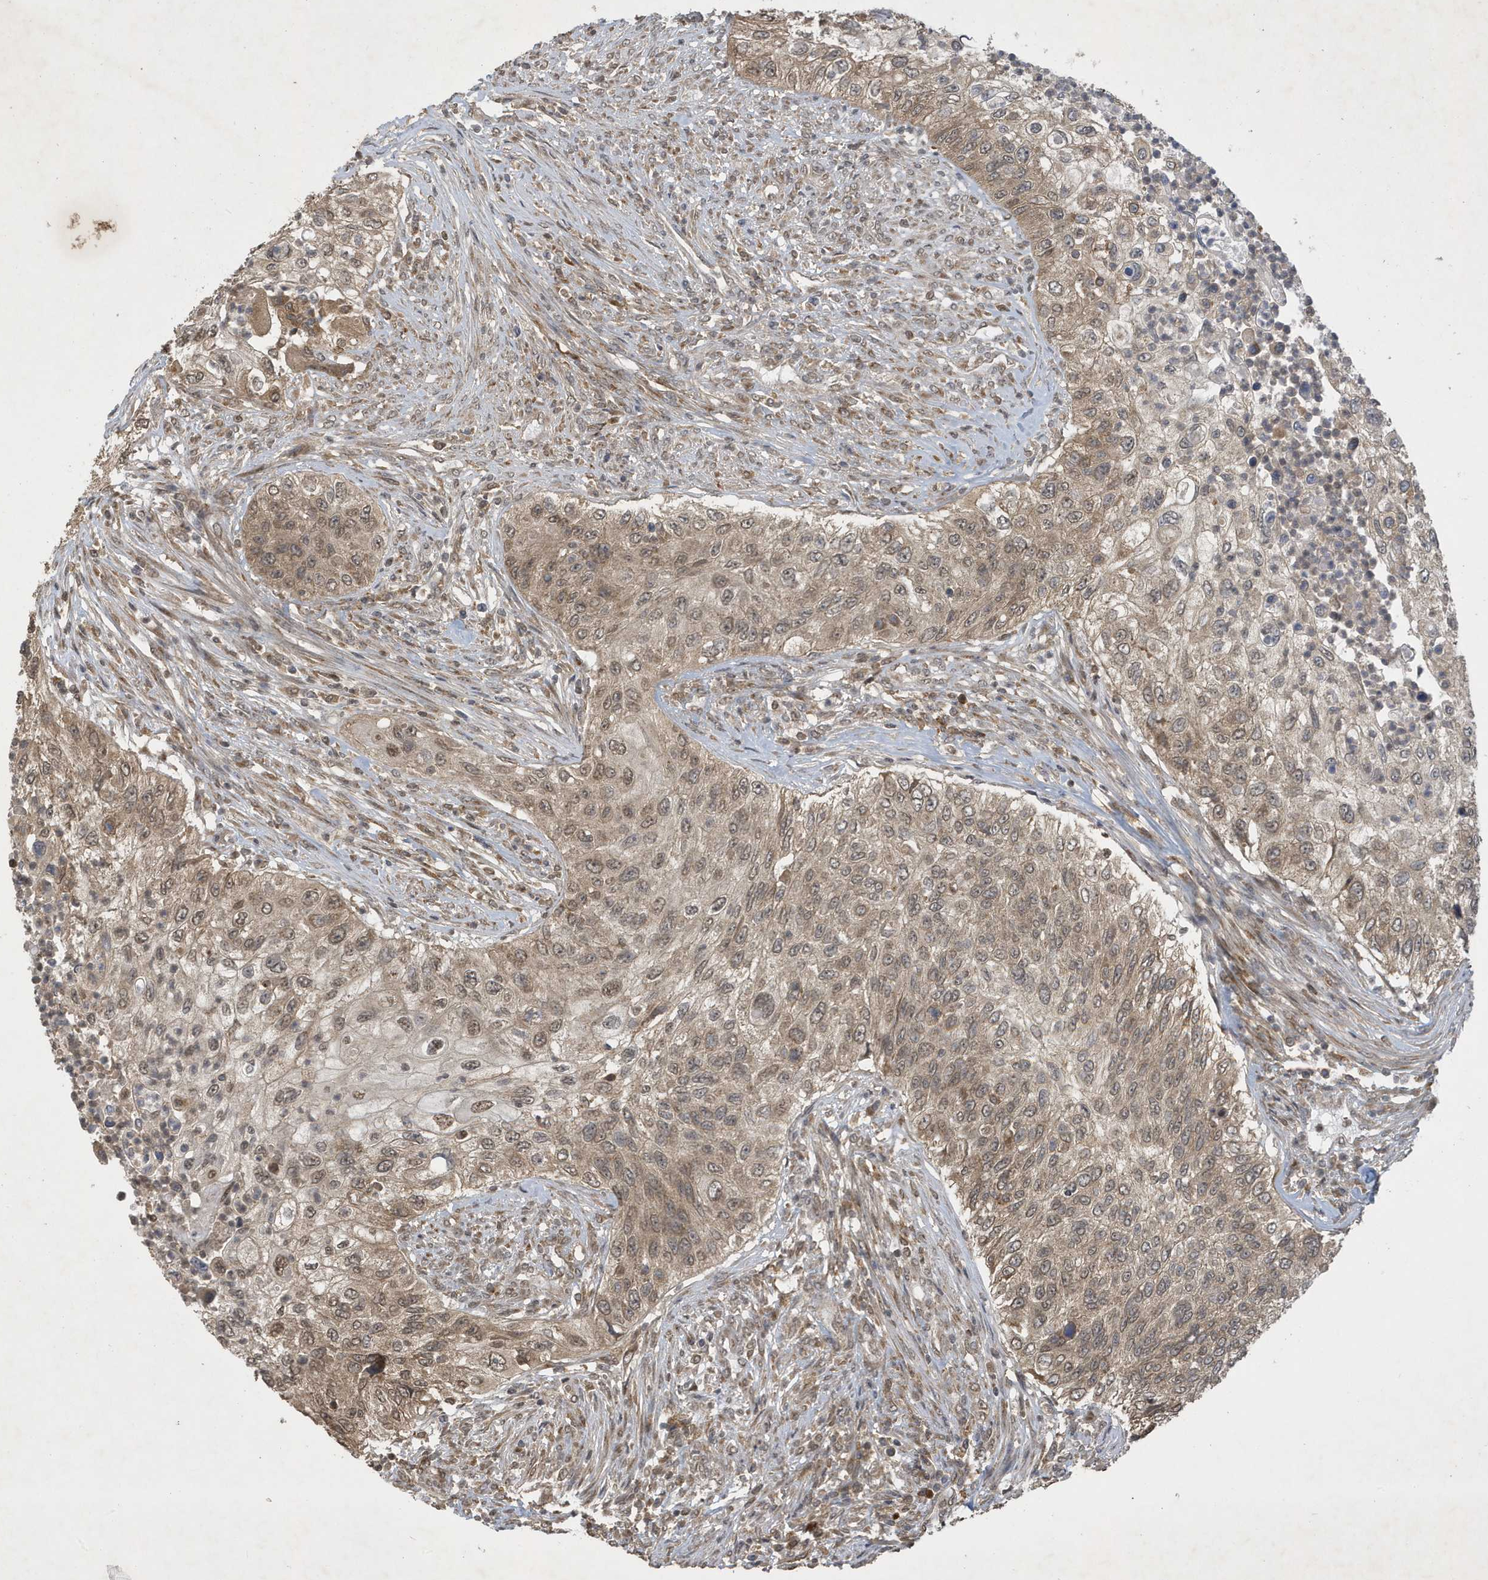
{"staining": {"intensity": "moderate", "quantity": ">75%", "location": "cytoplasmic/membranous,nuclear"}, "tissue": "urothelial cancer", "cell_type": "Tumor cells", "image_type": "cancer", "snomed": [{"axis": "morphology", "description": "Urothelial carcinoma, High grade"}, {"axis": "topography", "description": "Urinary bladder"}], "caption": "Moderate cytoplasmic/membranous and nuclear positivity for a protein is present in about >75% of tumor cells of urothelial carcinoma (high-grade) using IHC.", "gene": "STX10", "patient": {"sex": "female", "age": 60}}